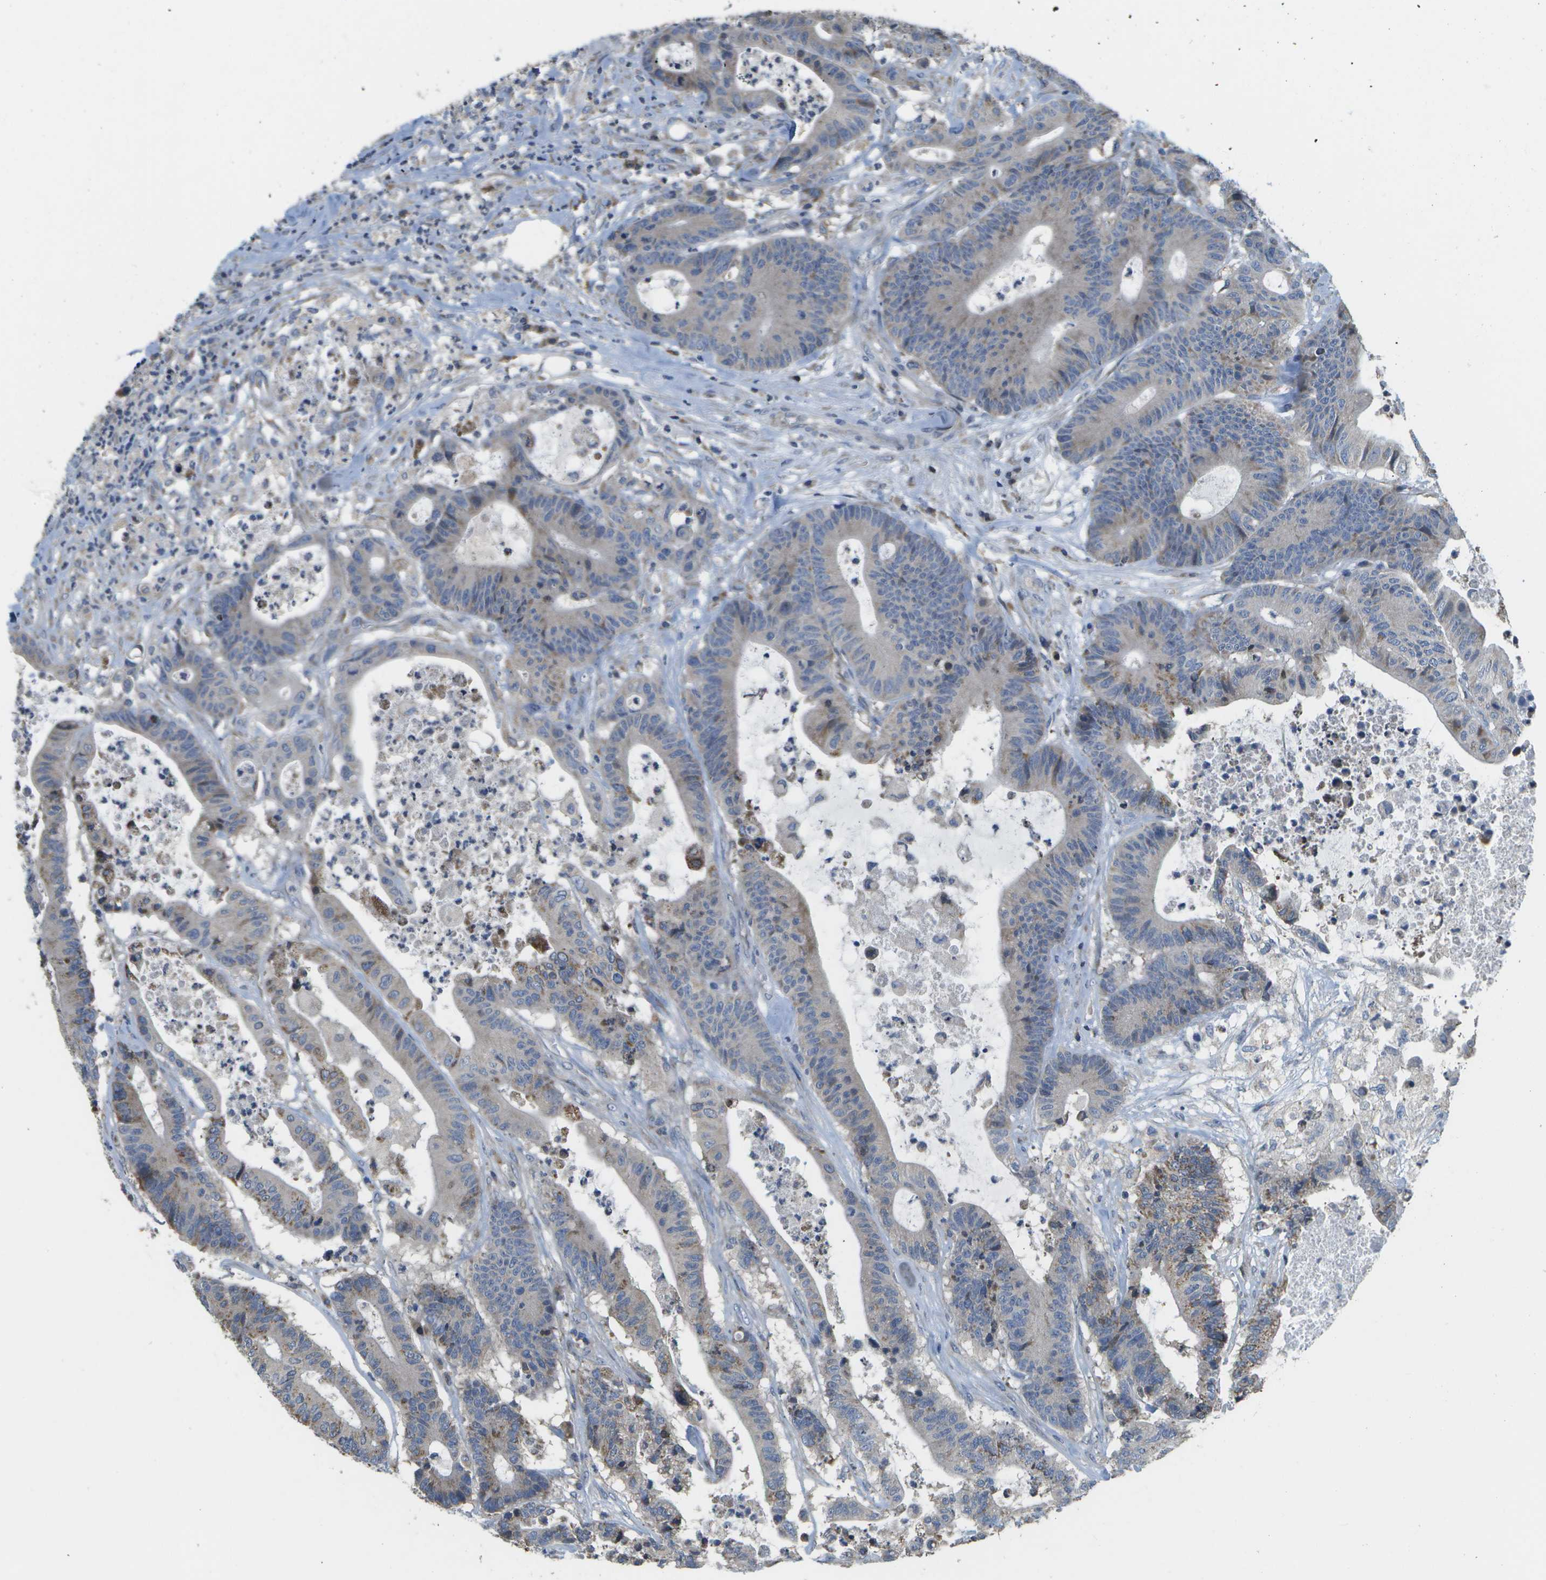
{"staining": {"intensity": "weak", "quantity": ">75%", "location": "cytoplasmic/membranous"}, "tissue": "colorectal cancer", "cell_type": "Tumor cells", "image_type": "cancer", "snomed": [{"axis": "morphology", "description": "Adenocarcinoma, NOS"}, {"axis": "topography", "description": "Colon"}], "caption": "This photomicrograph exhibits immunohistochemistry (IHC) staining of human adenocarcinoma (colorectal), with low weak cytoplasmic/membranous staining in about >75% of tumor cells.", "gene": "HADHA", "patient": {"sex": "female", "age": 84}}